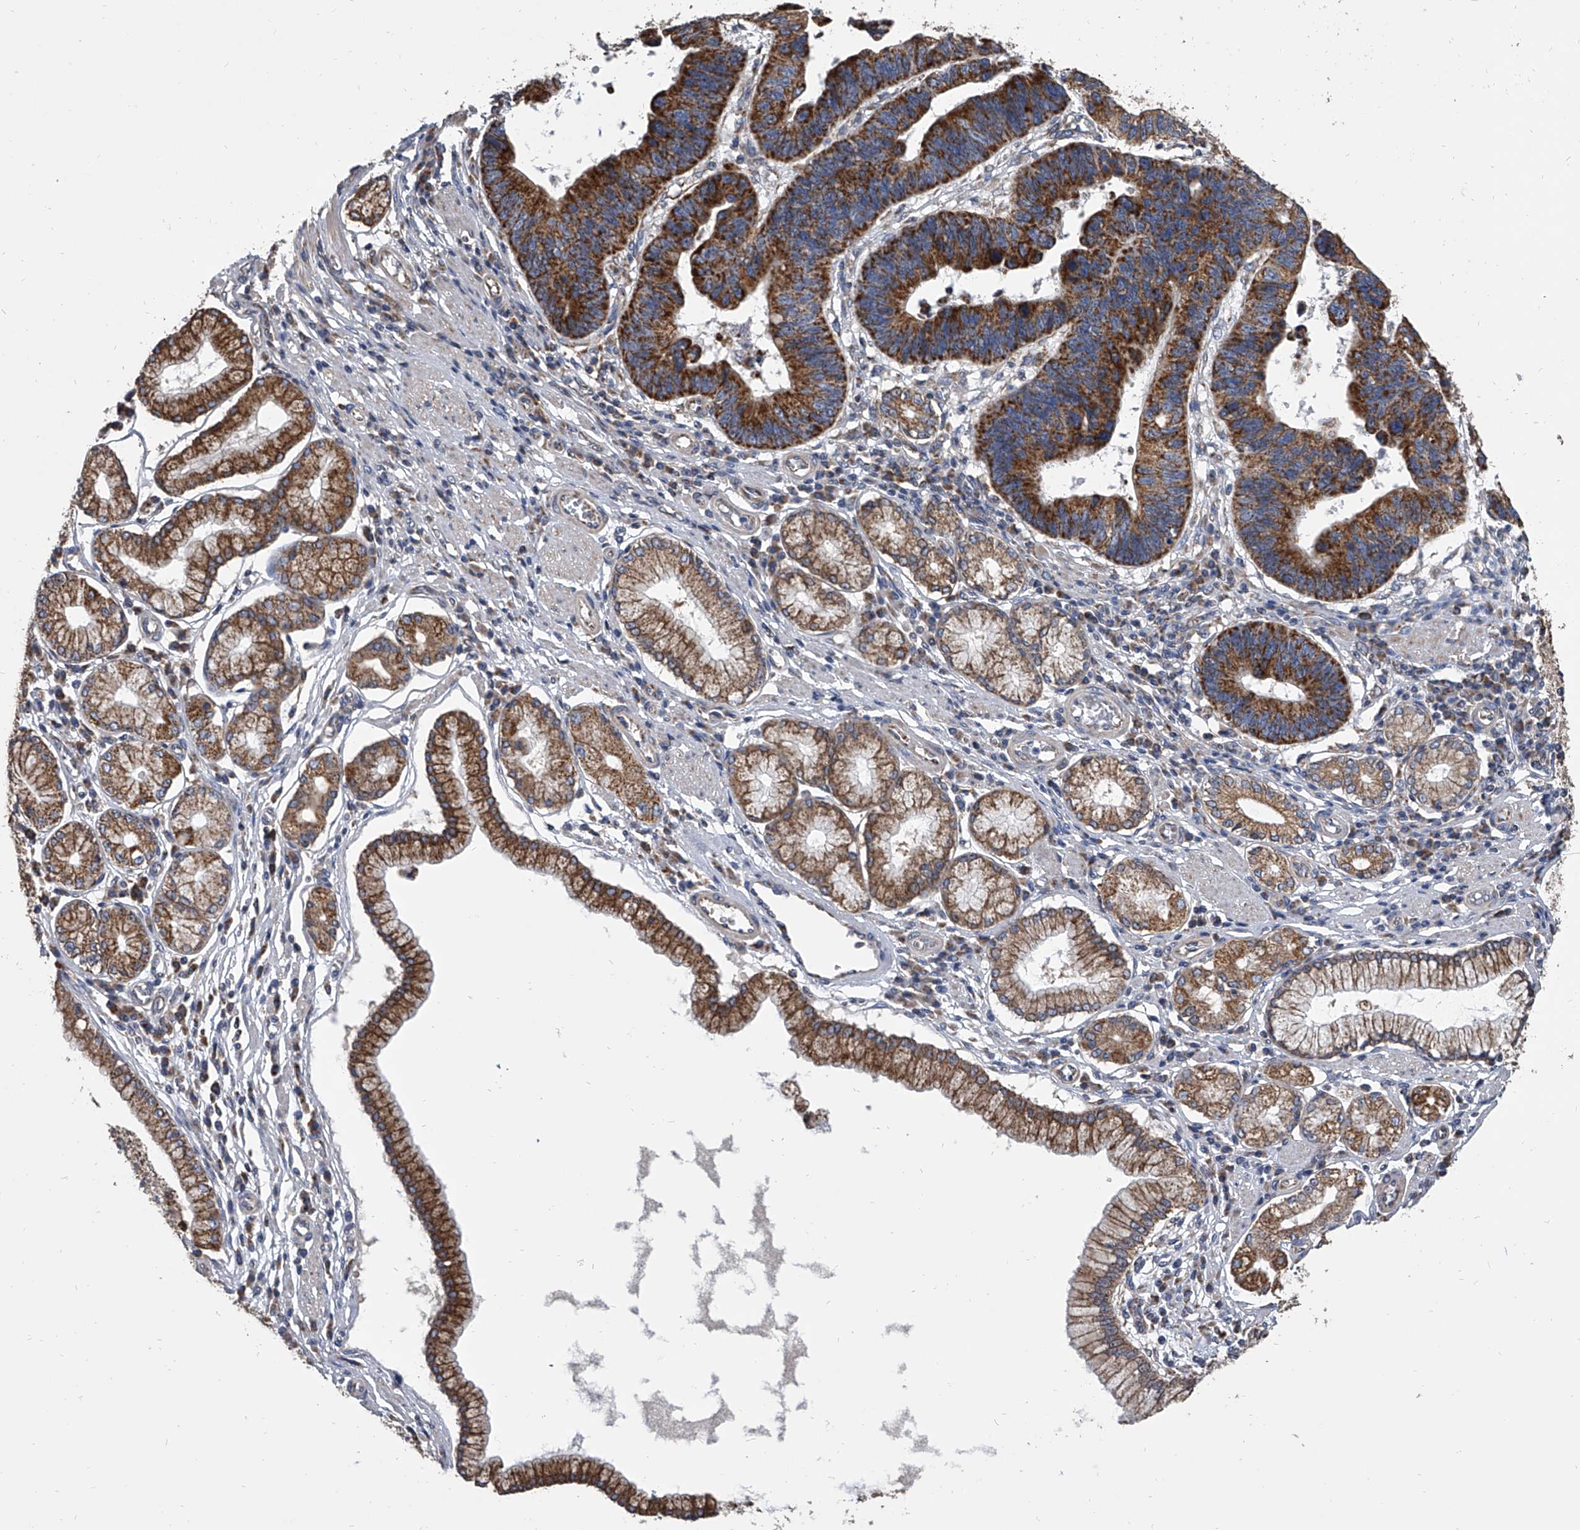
{"staining": {"intensity": "strong", "quantity": ">75%", "location": "cytoplasmic/membranous"}, "tissue": "stomach cancer", "cell_type": "Tumor cells", "image_type": "cancer", "snomed": [{"axis": "morphology", "description": "Adenocarcinoma, NOS"}, {"axis": "topography", "description": "Stomach"}], "caption": "Stomach cancer (adenocarcinoma) tissue reveals strong cytoplasmic/membranous expression in about >75% of tumor cells, visualized by immunohistochemistry.", "gene": "MRPL28", "patient": {"sex": "male", "age": 59}}